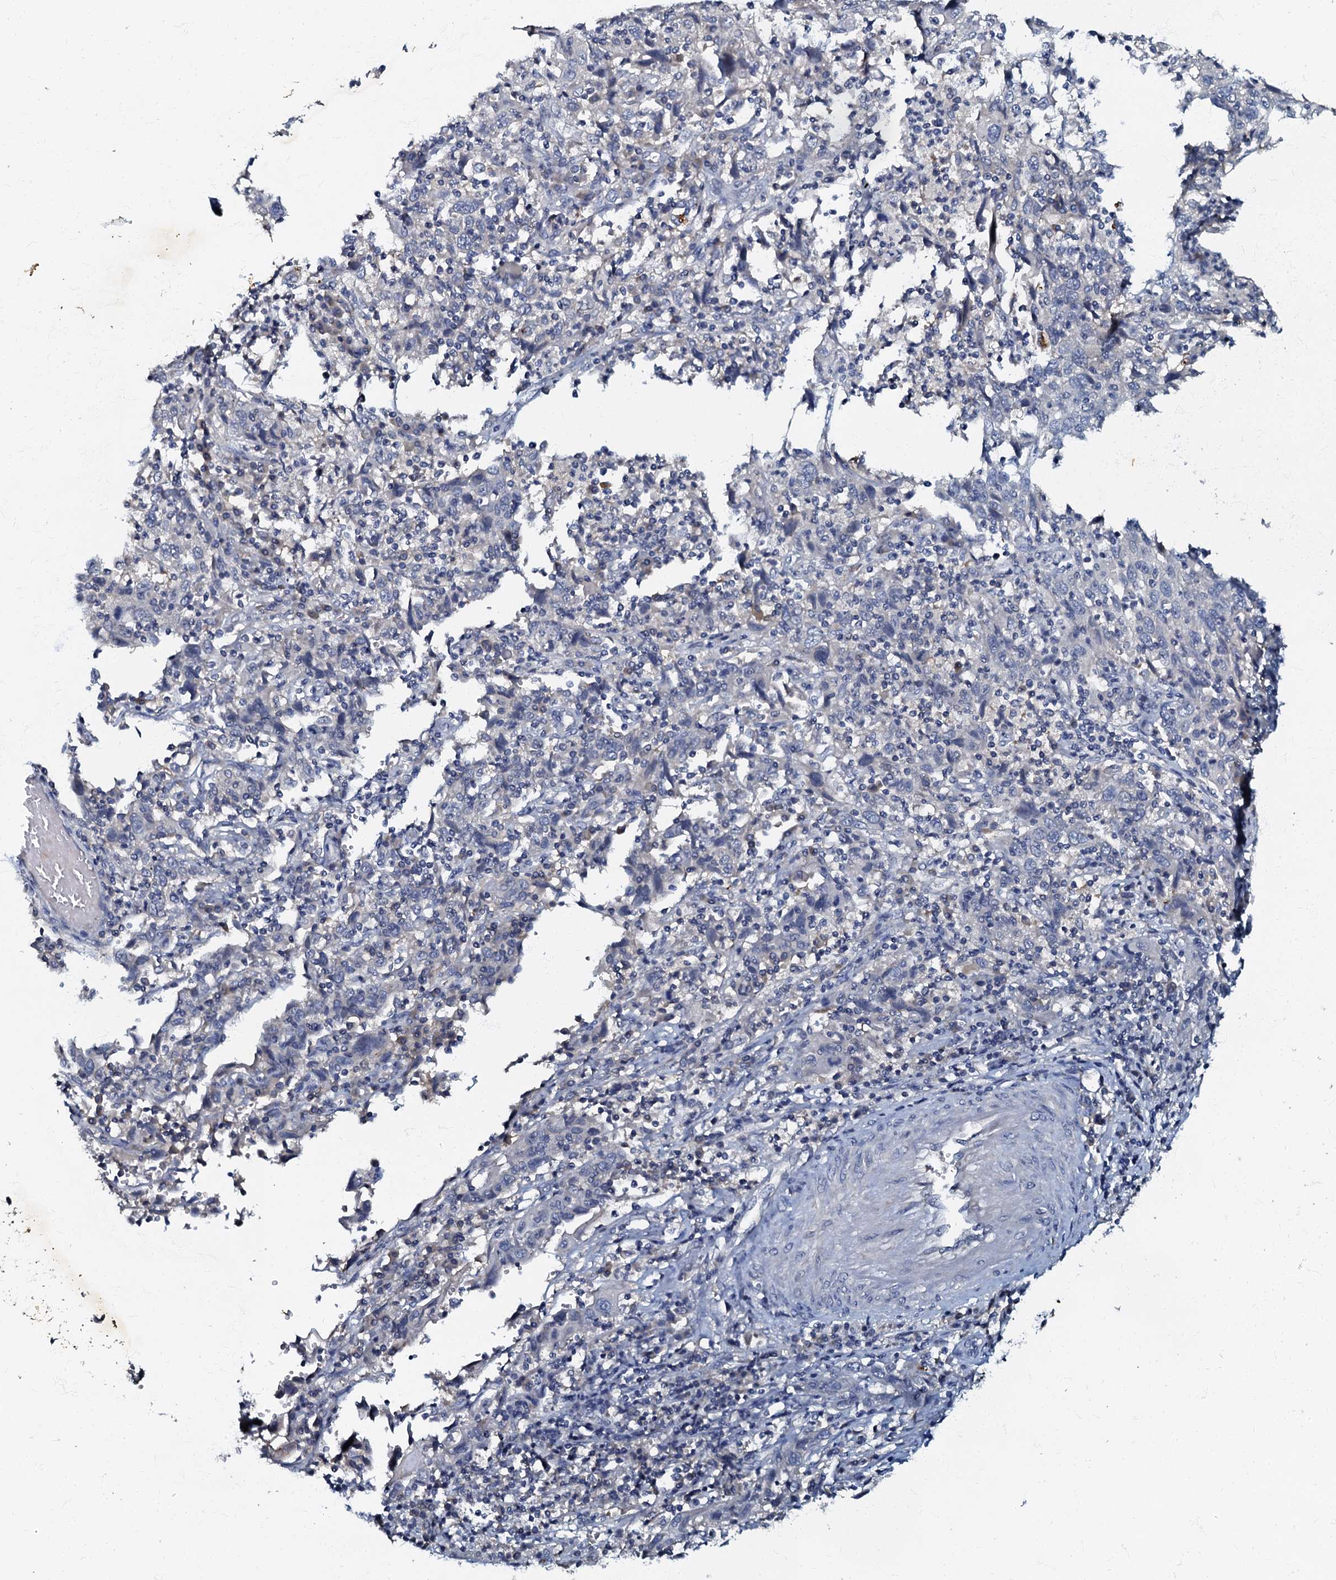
{"staining": {"intensity": "negative", "quantity": "none", "location": "none"}, "tissue": "cervical cancer", "cell_type": "Tumor cells", "image_type": "cancer", "snomed": [{"axis": "morphology", "description": "Squamous cell carcinoma, NOS"}, {"axis": "topography", "description": "Cervix"}], "caption": "This is an IHC micrograph of cervical squamous cell carcinoma. There is no positivity in tumor cells.", "gene": "OLAH", "patient": {"sex": "female", "age": 46}}